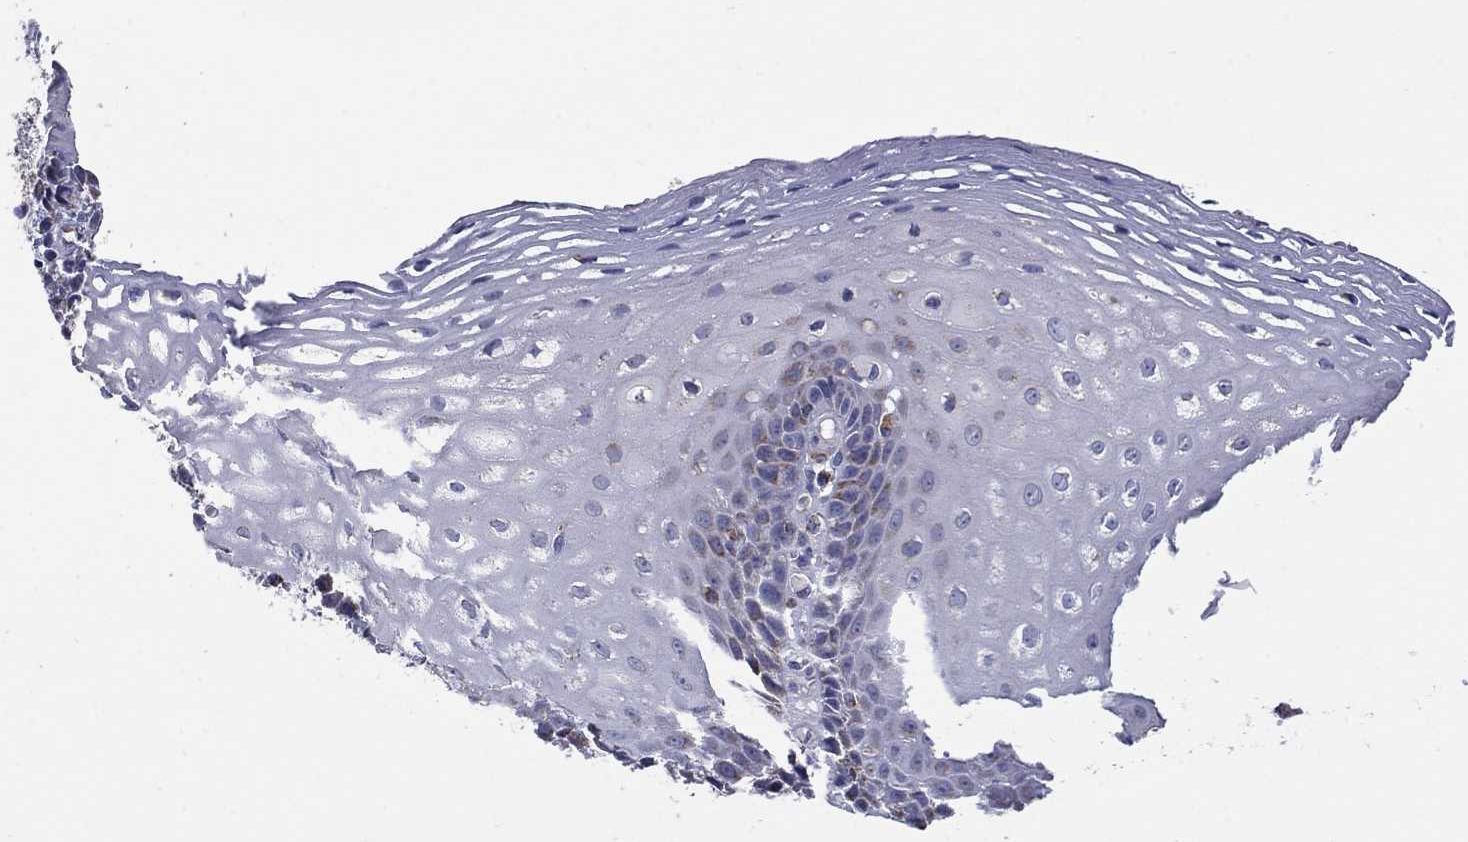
{"staining": {"intensity": "negative", "quantity": "none", "location": "none"}, "tissue": "esophagus", "cell_type": "Squamous epithelial cells", "image_type": "normal", "snomed": [{"axis": "morphology", "description": "Normal tissue, NOS"}, {"axis": "topography", "description": "Esophagus"}], "caption": "Immunohistochemical staining of normal esophagus displays no significant positivity in squamous epithelial cells.", "gene": "HPS5", "patient": {"sex": "male", "age": 76}}